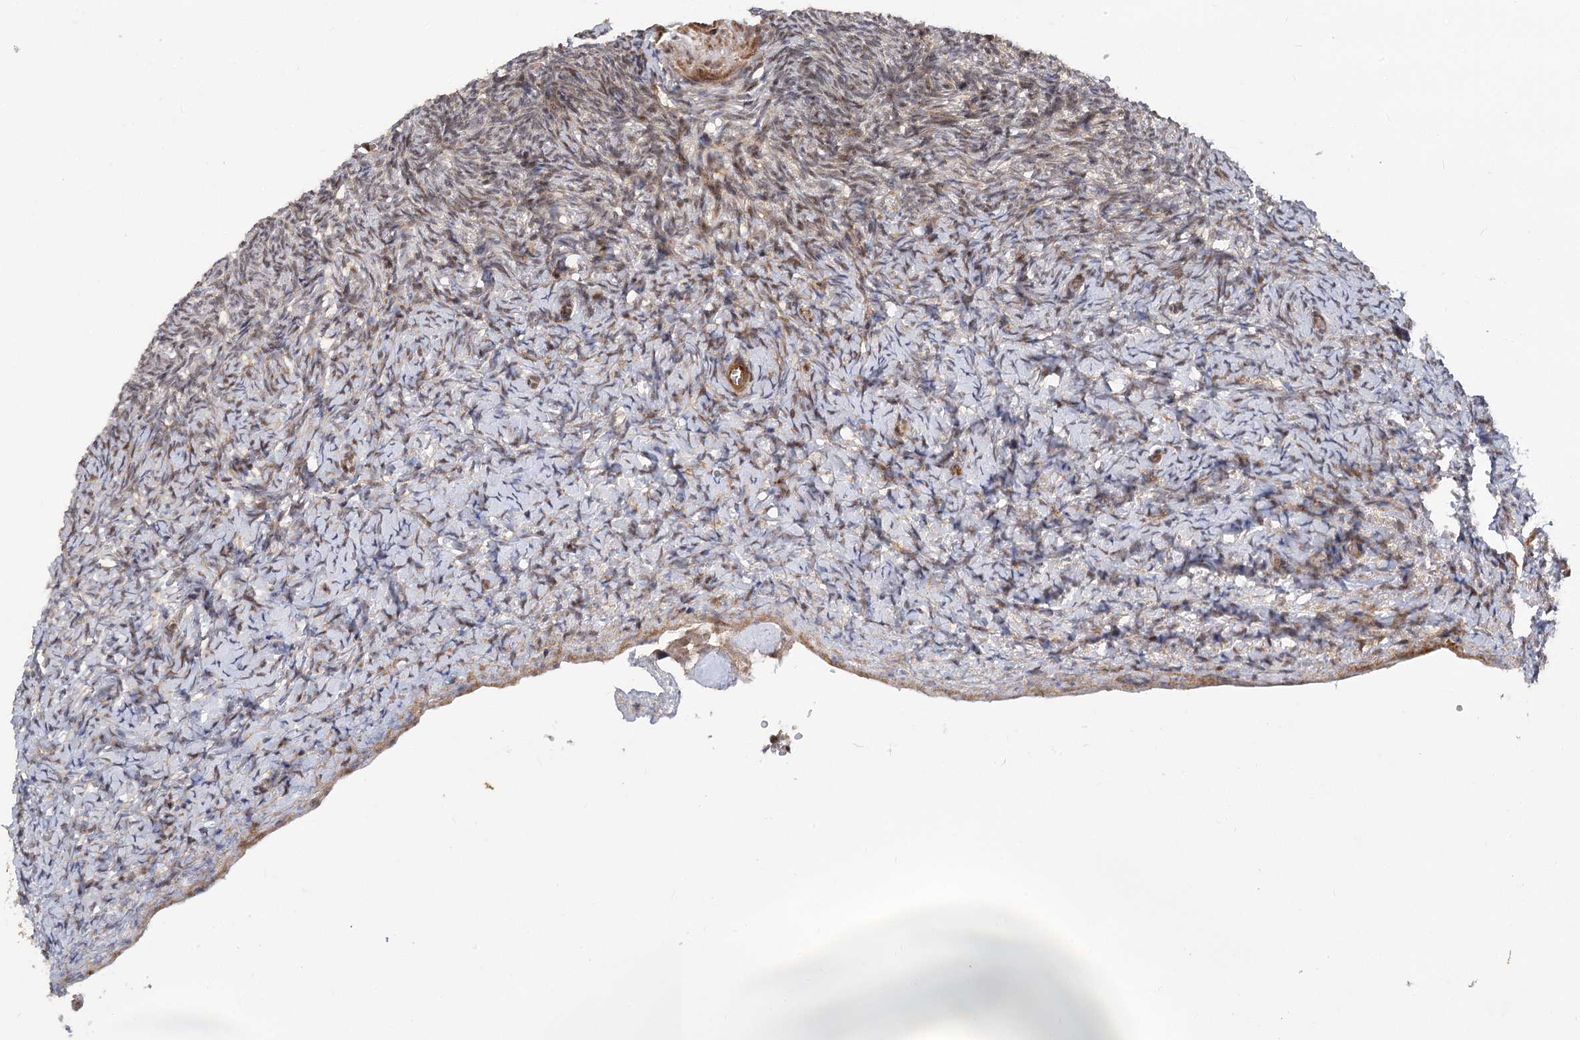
{"staining": {"intensity": "moderate", "quantity": "25%-75%", "location": "nuclear"}, "tissue": "ovary", "cell_type": "Ovarian stroma cells", "image_type": "normal", "snomed": [{"axis": "morphology", "description": "Normal tissue, NOS"}, {"axis": "topography", "description": "Ovary"}], "caption": "Protein expression analysis of normal ovary shows moderate nuclear expression in about 25%-75% of ovarian stroma cells. The protein of interest is shown in brown color, while the nuclei are stained blue.", "gene": "PIK3C2A", "patient": {"sex": "female", "age": 34}}